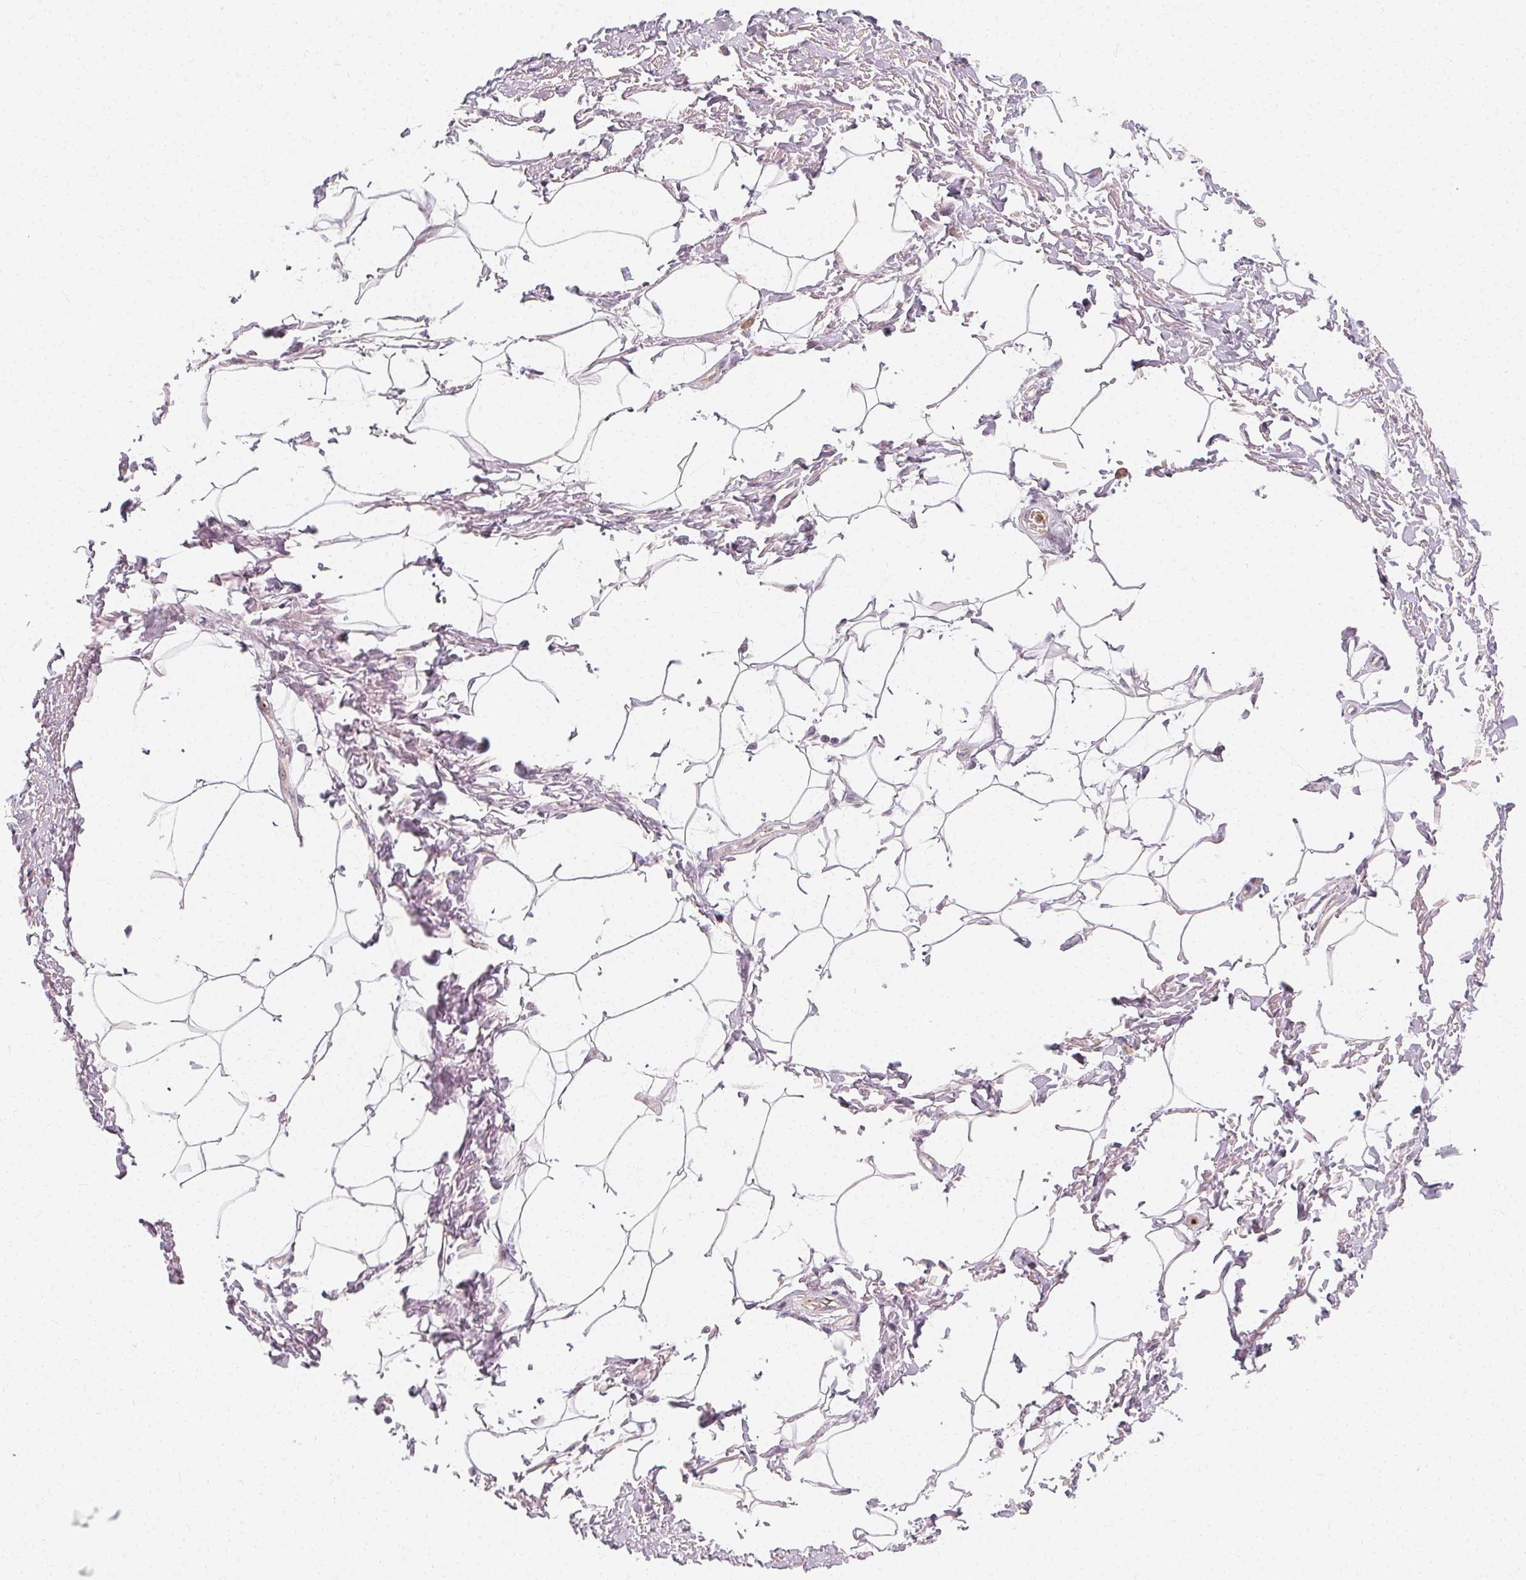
{"staining": {"intensity": "negative", "quantity": "none", "location": "none"}, "tissue": "adipose tissue", "cell_type": "Adipocytes", "image_type": "normal", "snomed": [{"axis": "morphology", "description": "Normal tissue, NOS"}, {"axis": "topography", "description": "Peripheral nerve tissue"}], "caption": "This is a photomicrograph of immunohistochemistry (IHC) staining of benign adipose tissue, which shows no expression in adipocytes. (IHC, brightfield microscopy, high magnification).", "gene": "CLCNKA", "patient": {"sex": "male", "age": 51}}